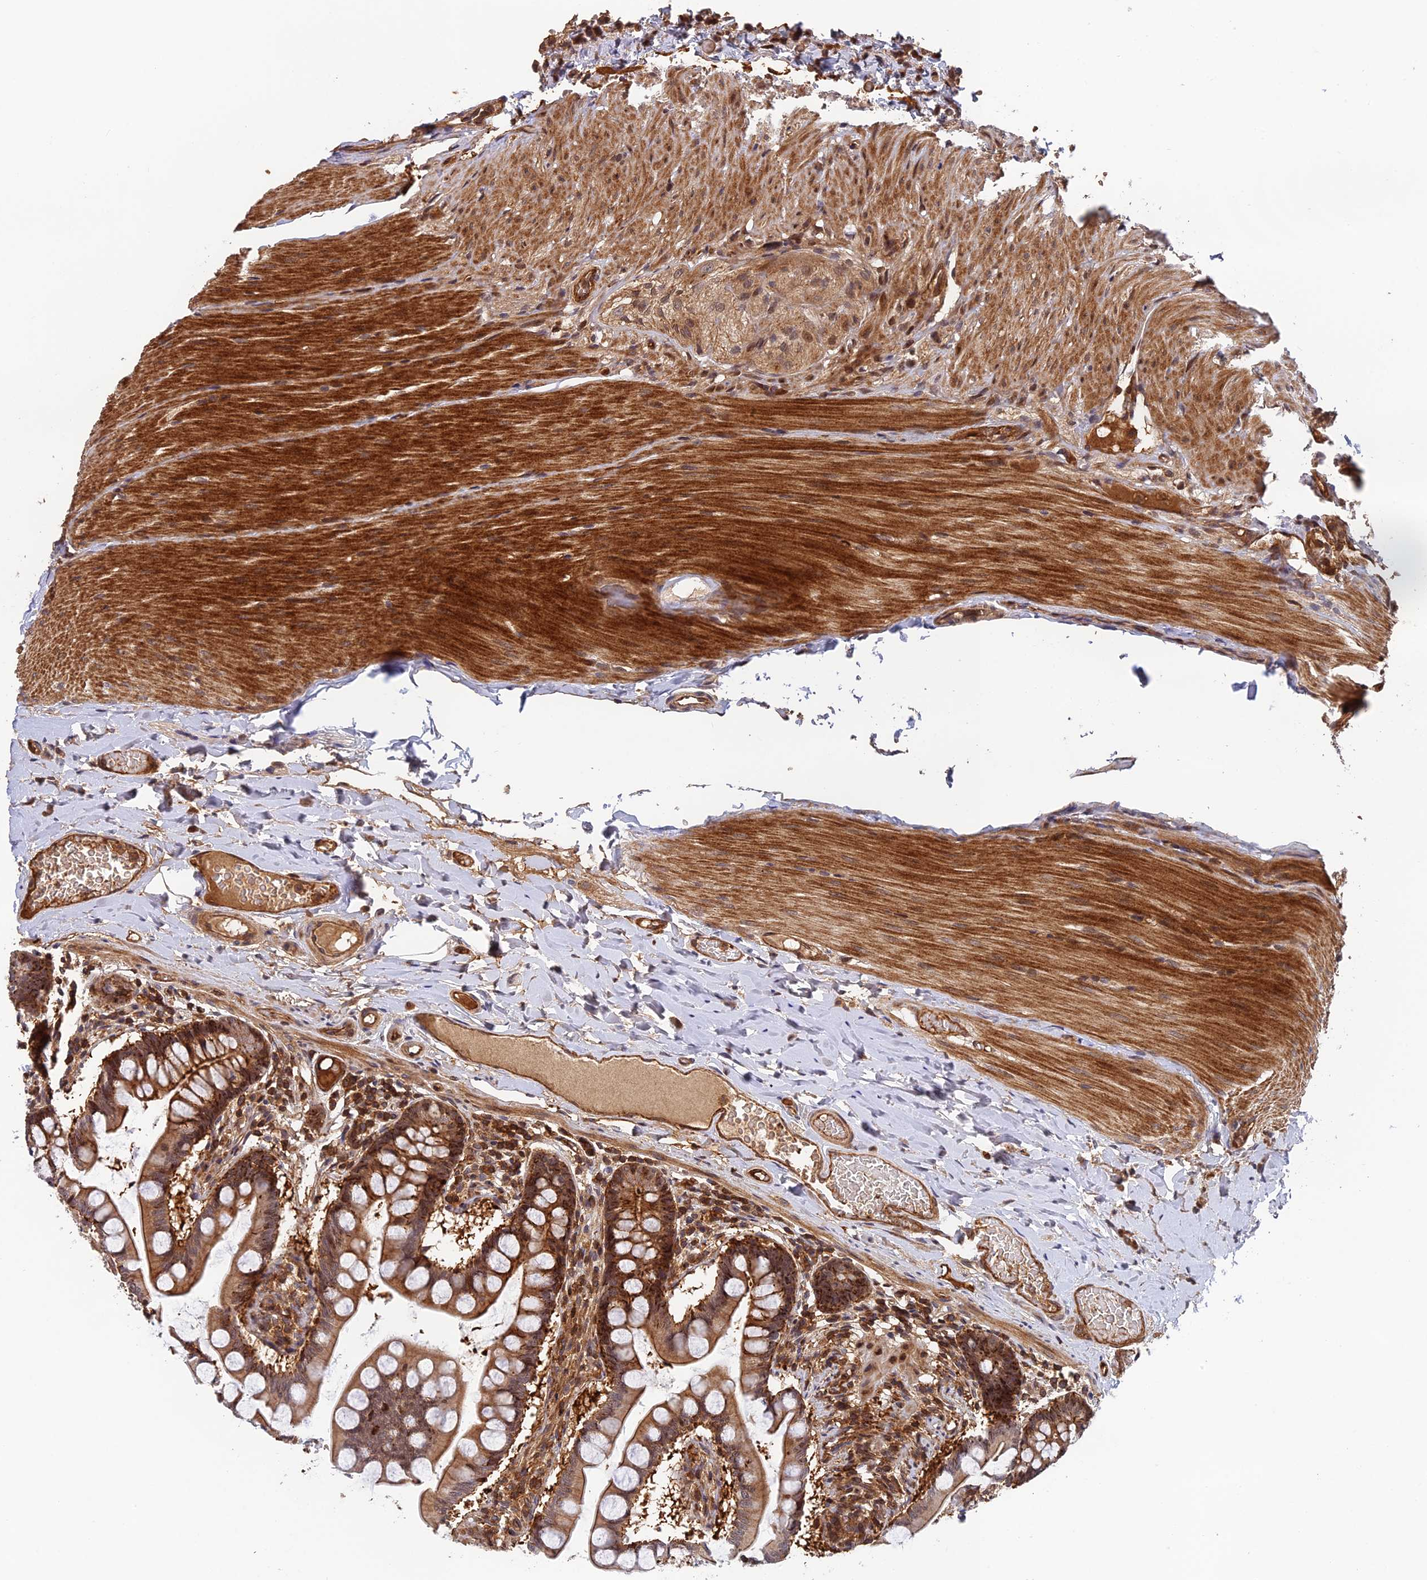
{"staining": {"intensity": "moderate", "quantity": ">75%", "location": "cytoplasmic/membranous"}, "tissue": "small intestine", "cell_type": "Glandular cells", "image_type": "normal", "snomed": [{"axis": "morphology", "description": "Normal tissue, NOS"}, {"axis": "topography", "description": "Small intestine"}], "caption": "Protein staining of unremarkable small intestine displays moderate cytoplasmic/membranous expression in approximately >75% of glandular cells.", "gene": "OSBPL1A", "patient": {"sex": "male", "age": 41}}